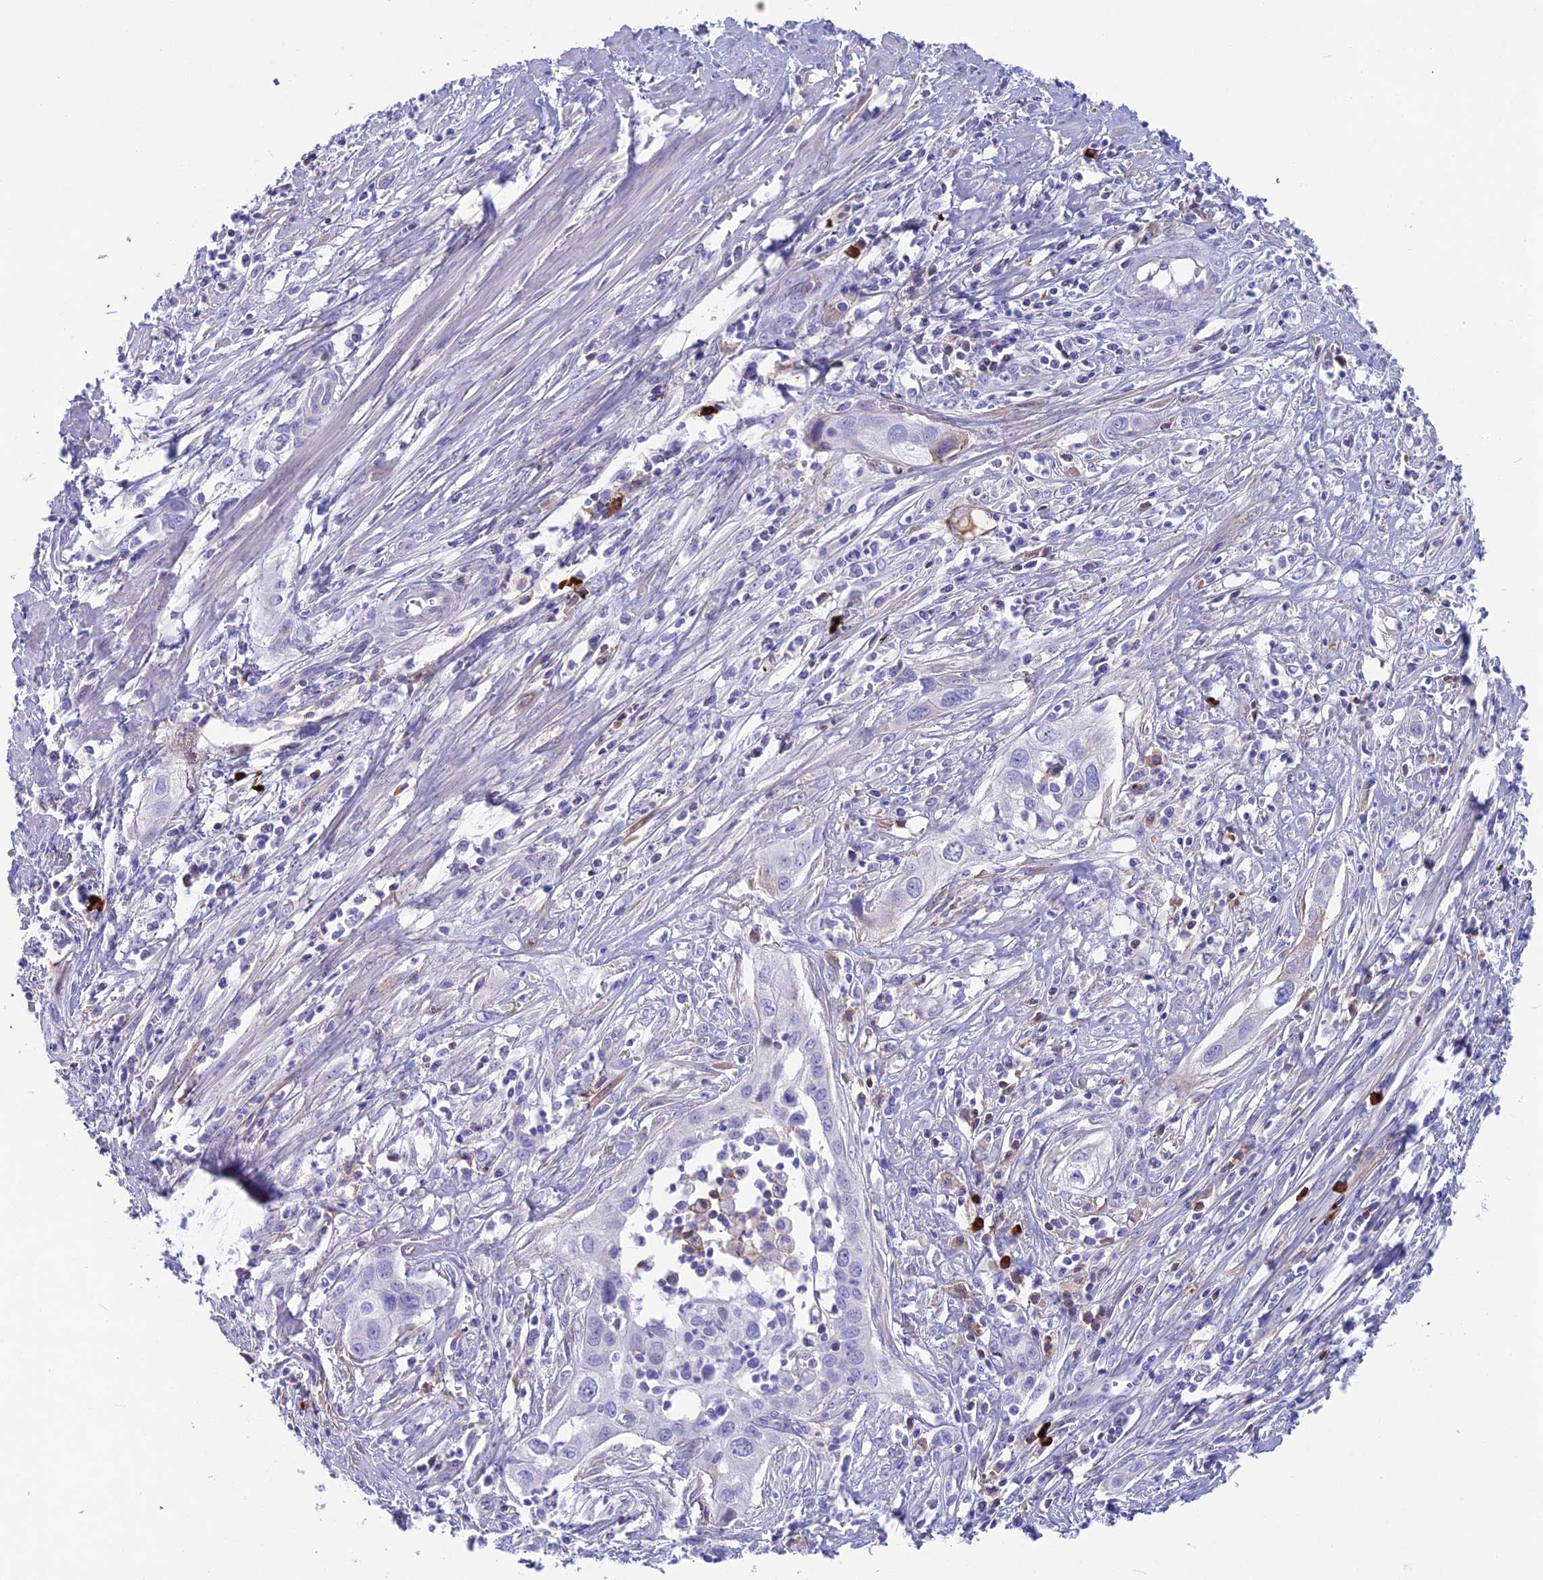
{"staining": {"intensity": "negative", "quantity": "none", "location": "none"}, "tissue": "cervical cancer", "cell_type": "Tumor cells", "image_type": "cancer", "snomed": [{"axis": "morphology", "description": "Squamous cell carcinoma, NOS"}, {"axis": "topography", "description": "Cervix"}], "caption": "Immunohistochemical staining of human cervical cancer shows no significant positivity in tumor cells.", "gene": "SNAP91", "patient": {"sex": "female", "age": 34}}